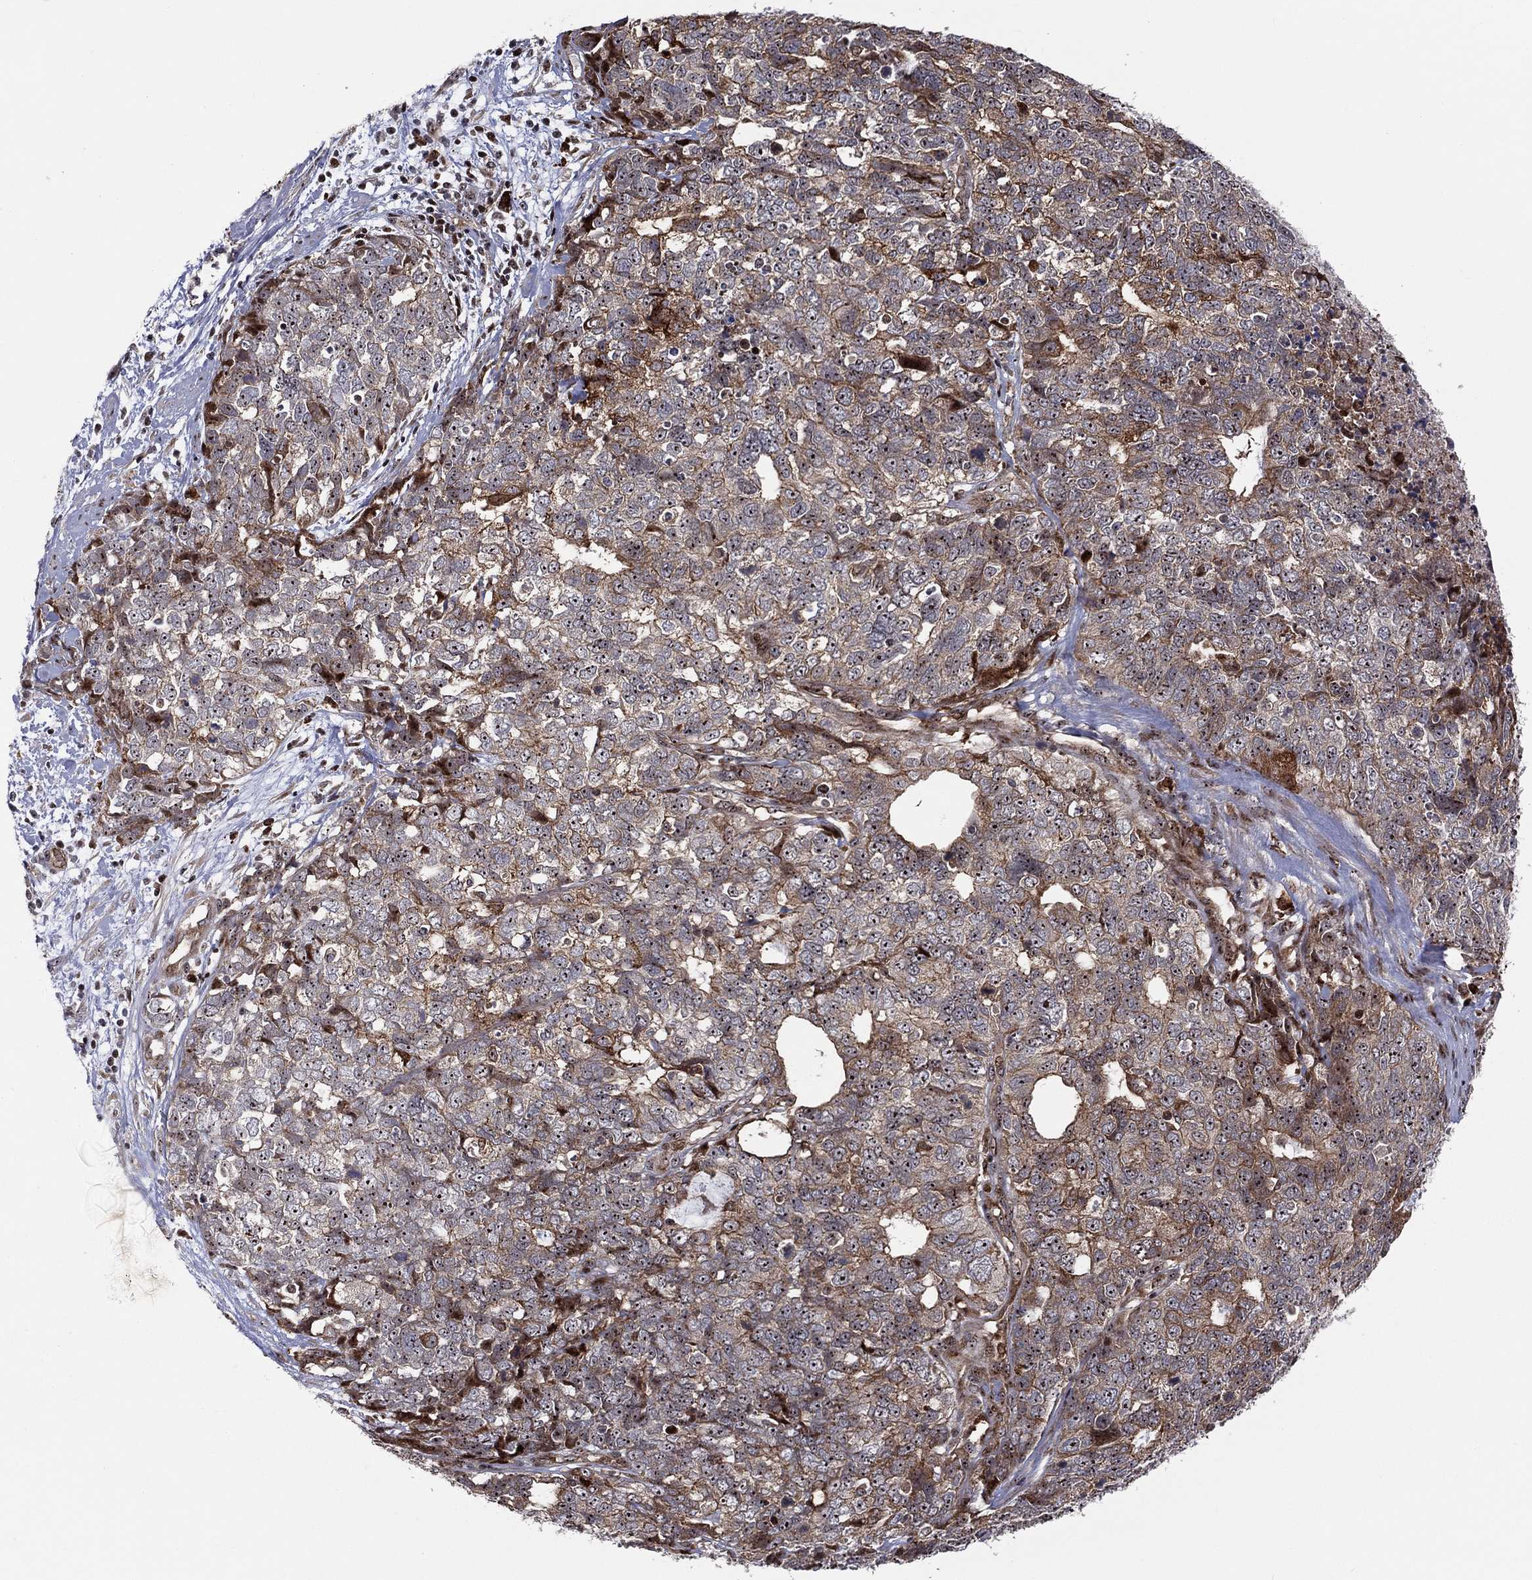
{"staining": {"intensity": "strong", "quantity": "<25%", "location": "cytoplasmic/membranous"}, "tissue": "cervical cancer", "cell_type": "Tumor cells", "image_type": "cancer", "snomed": [{"axis": "morphology", "description": "Squamous cell carcinoma, NOS"}, {"axis": "topography", "description": "Cervix"}], "caption": "IHC photomicrograph of cervical squamous cell carcinoma stained for a protein (brown), which displays medium levels of strong cytoplasmic/membranous positivity in approximately <25% of tumor cells.", "gene": "VHL", "patient": {"sex": "female", "age": 63}}